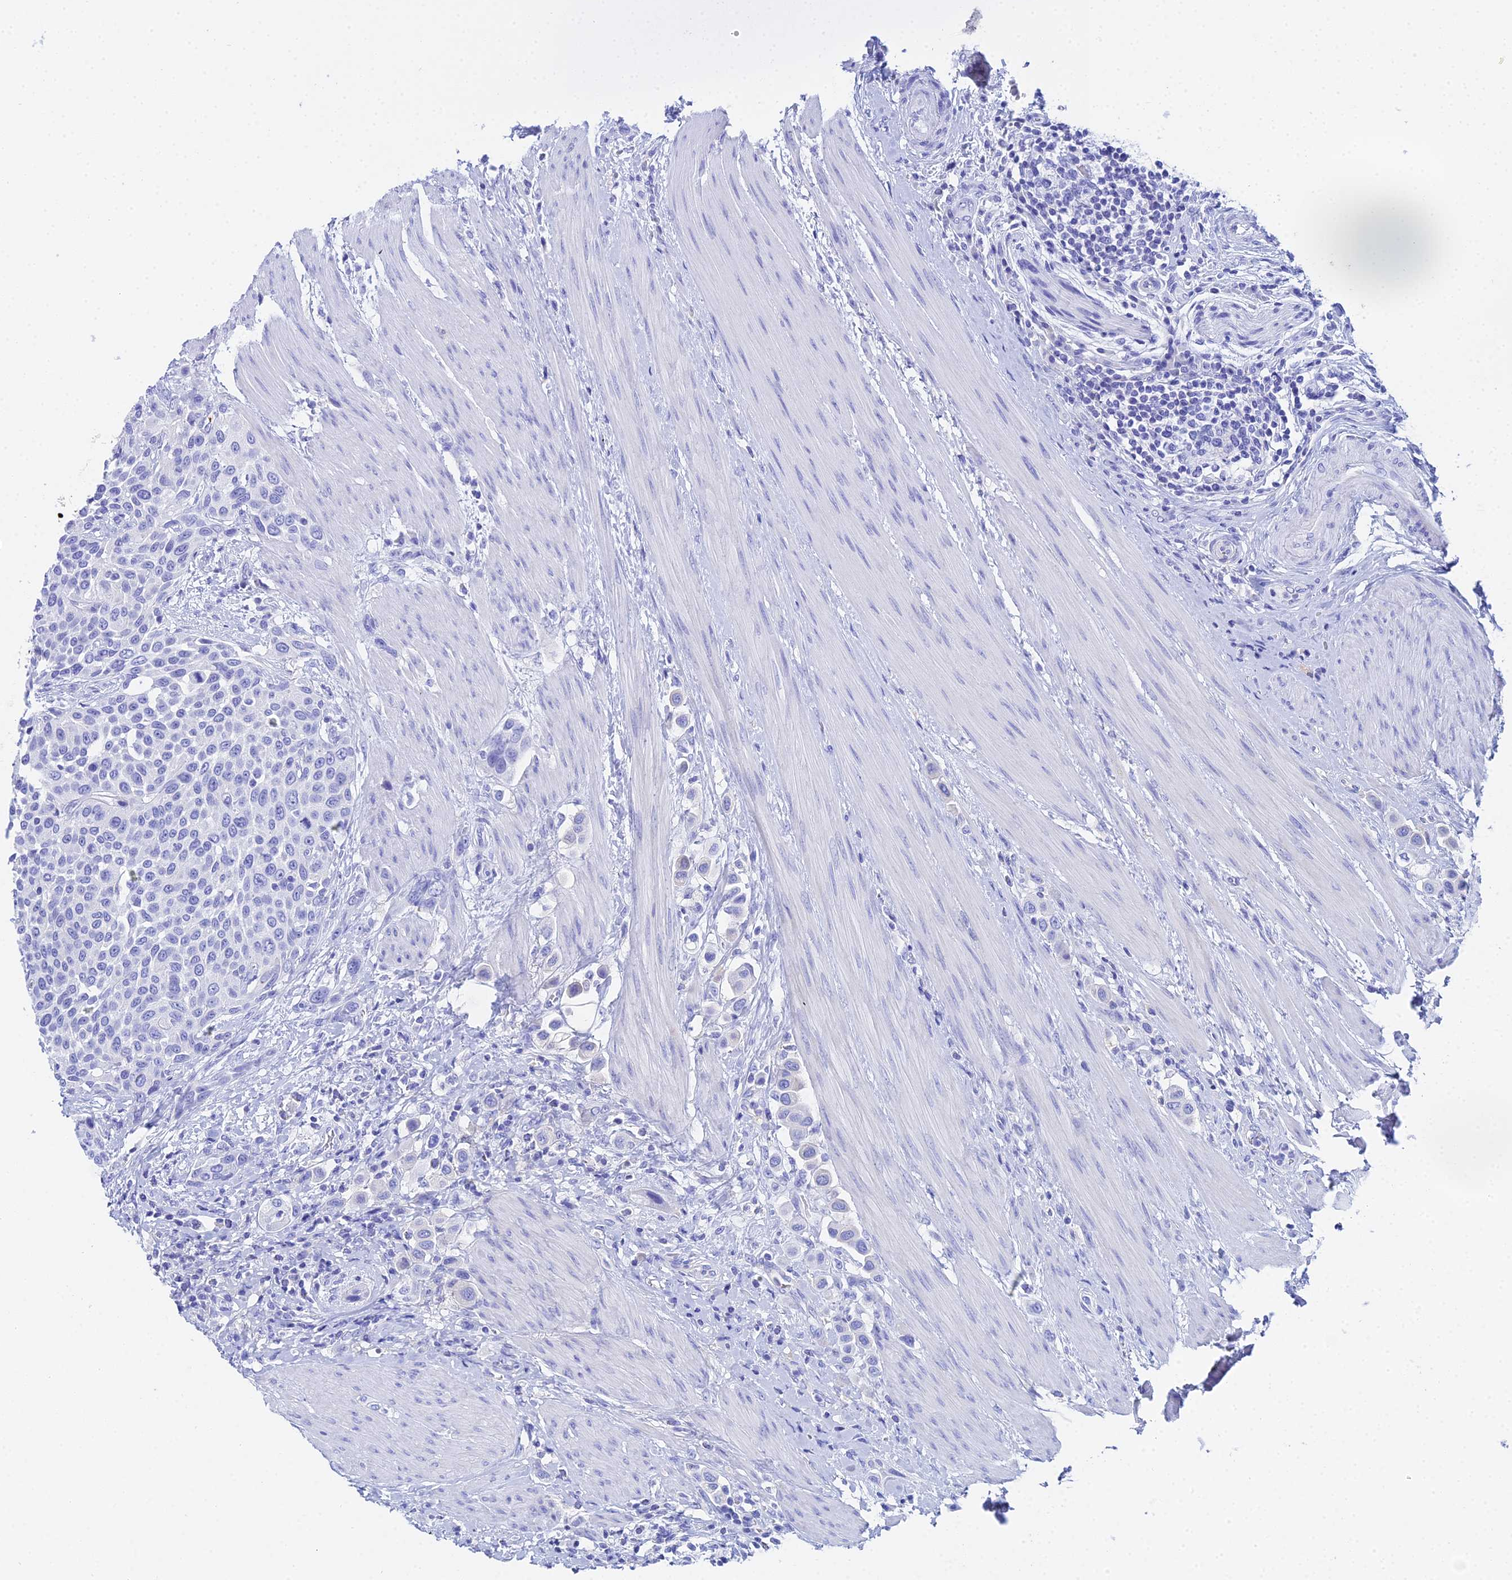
{"staining": {"intensity": "negative", "quantity": "none", "location": "none"}, "tissue": "urothelial cancer", "cell_type": "Tumor cells", "image_type": "cancer", "snomed": [{"axis": "morphology", "description": "Urothelial carcinoma, High grade"}, {"axis": "topography", "description": "Urinary bladder"}], "caption": "Tumor cells show no significant positivity in urothelial cancer.", "gene": "CELA3A", "patient": {"sex": "male", "age": 50}}